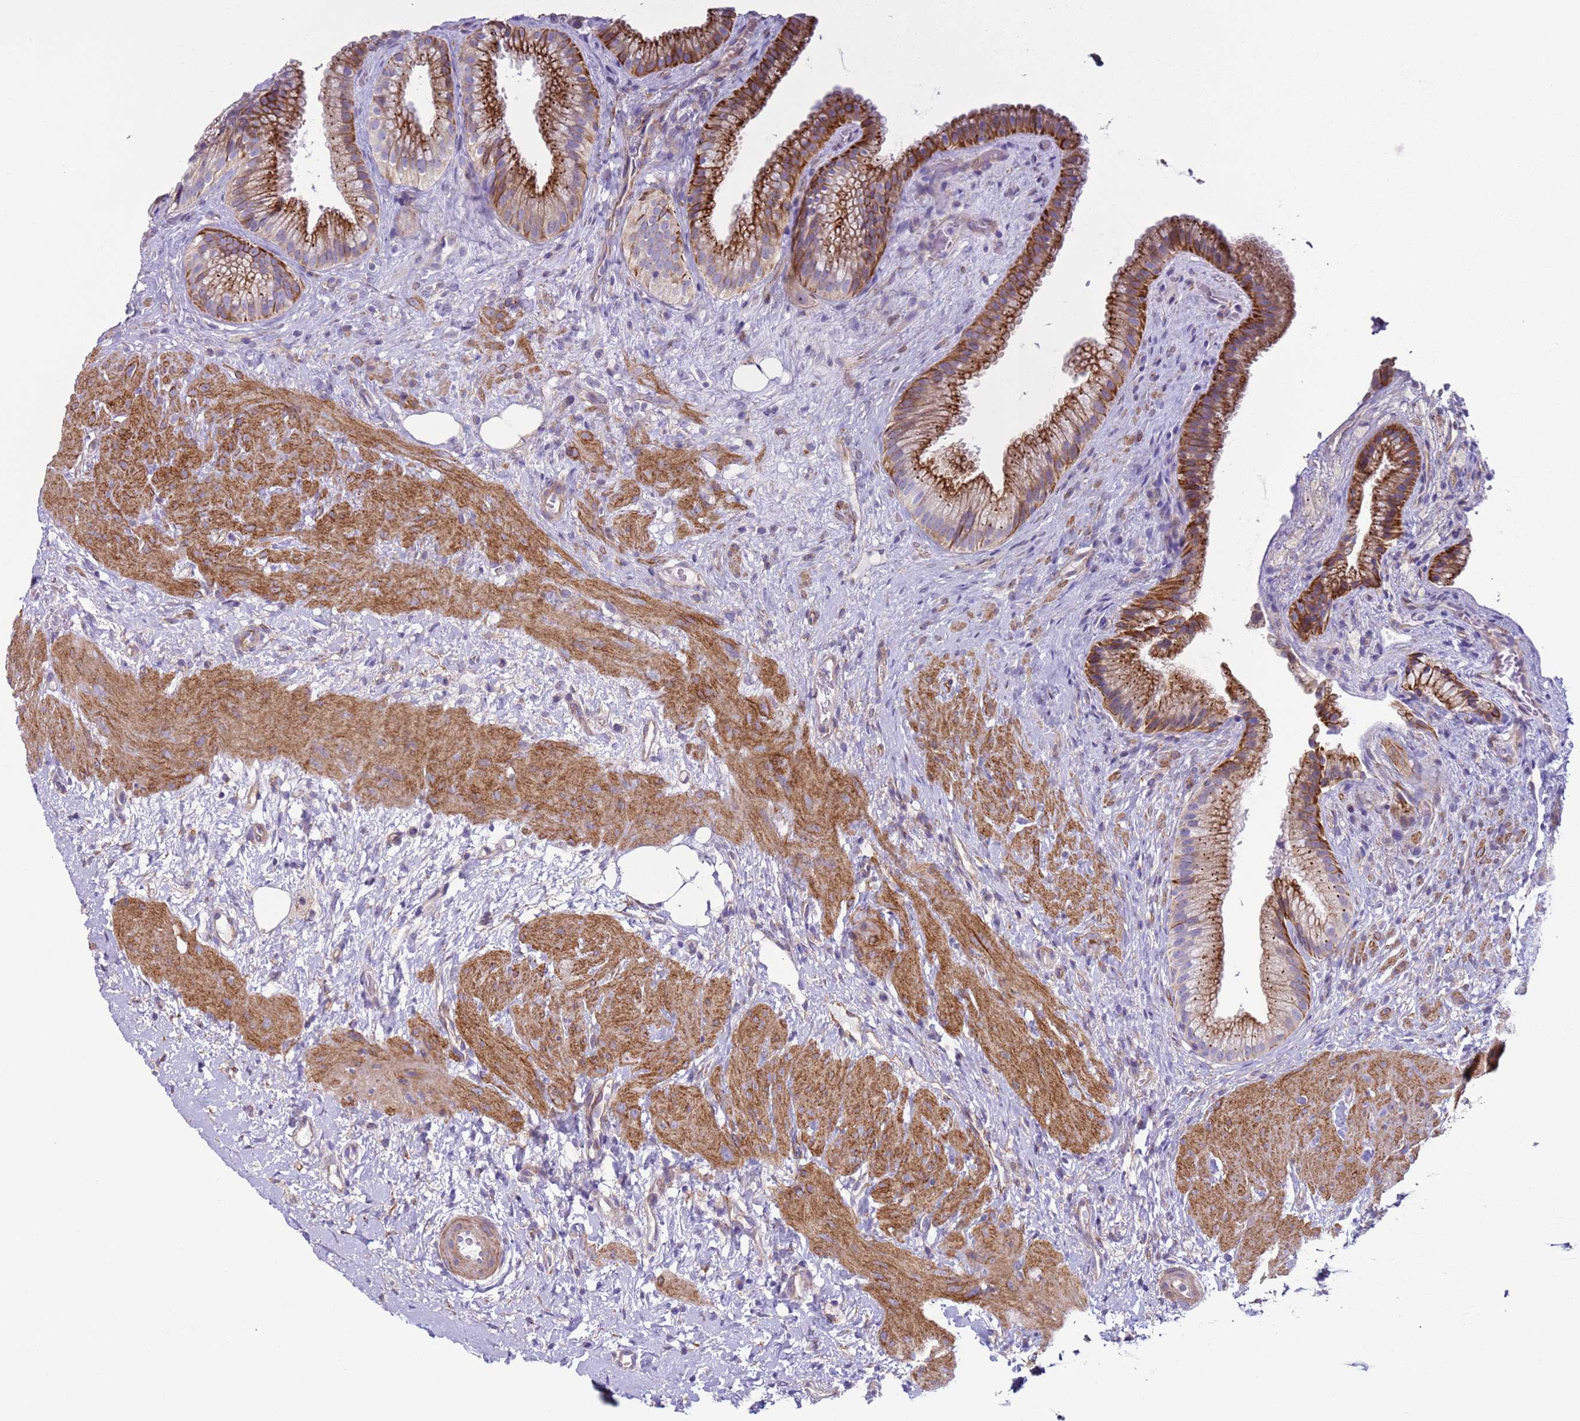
{"staining": {"intensity": "moderate", "quantity": ">75%", "location": "cytoplasmic/membranous"}, "tissue": "gallbladder", "cell_type": "Glandular cells", "image_type": "normal", "snomed": [{"axis": "morphology", "description": "Normal tissue, NOS"}, {"axis": "topography", "description": "Gallbladder"}], "caption": "Protein staining shows moderate cytoplasmic/membranous positivity in about >75% of glandular cells in unremarkable gallbladder. (DAB IHC with brightfield microscopy, high magnification).", "gene": "HEATR1", "patient": {"sex": "female", "age": 64}}